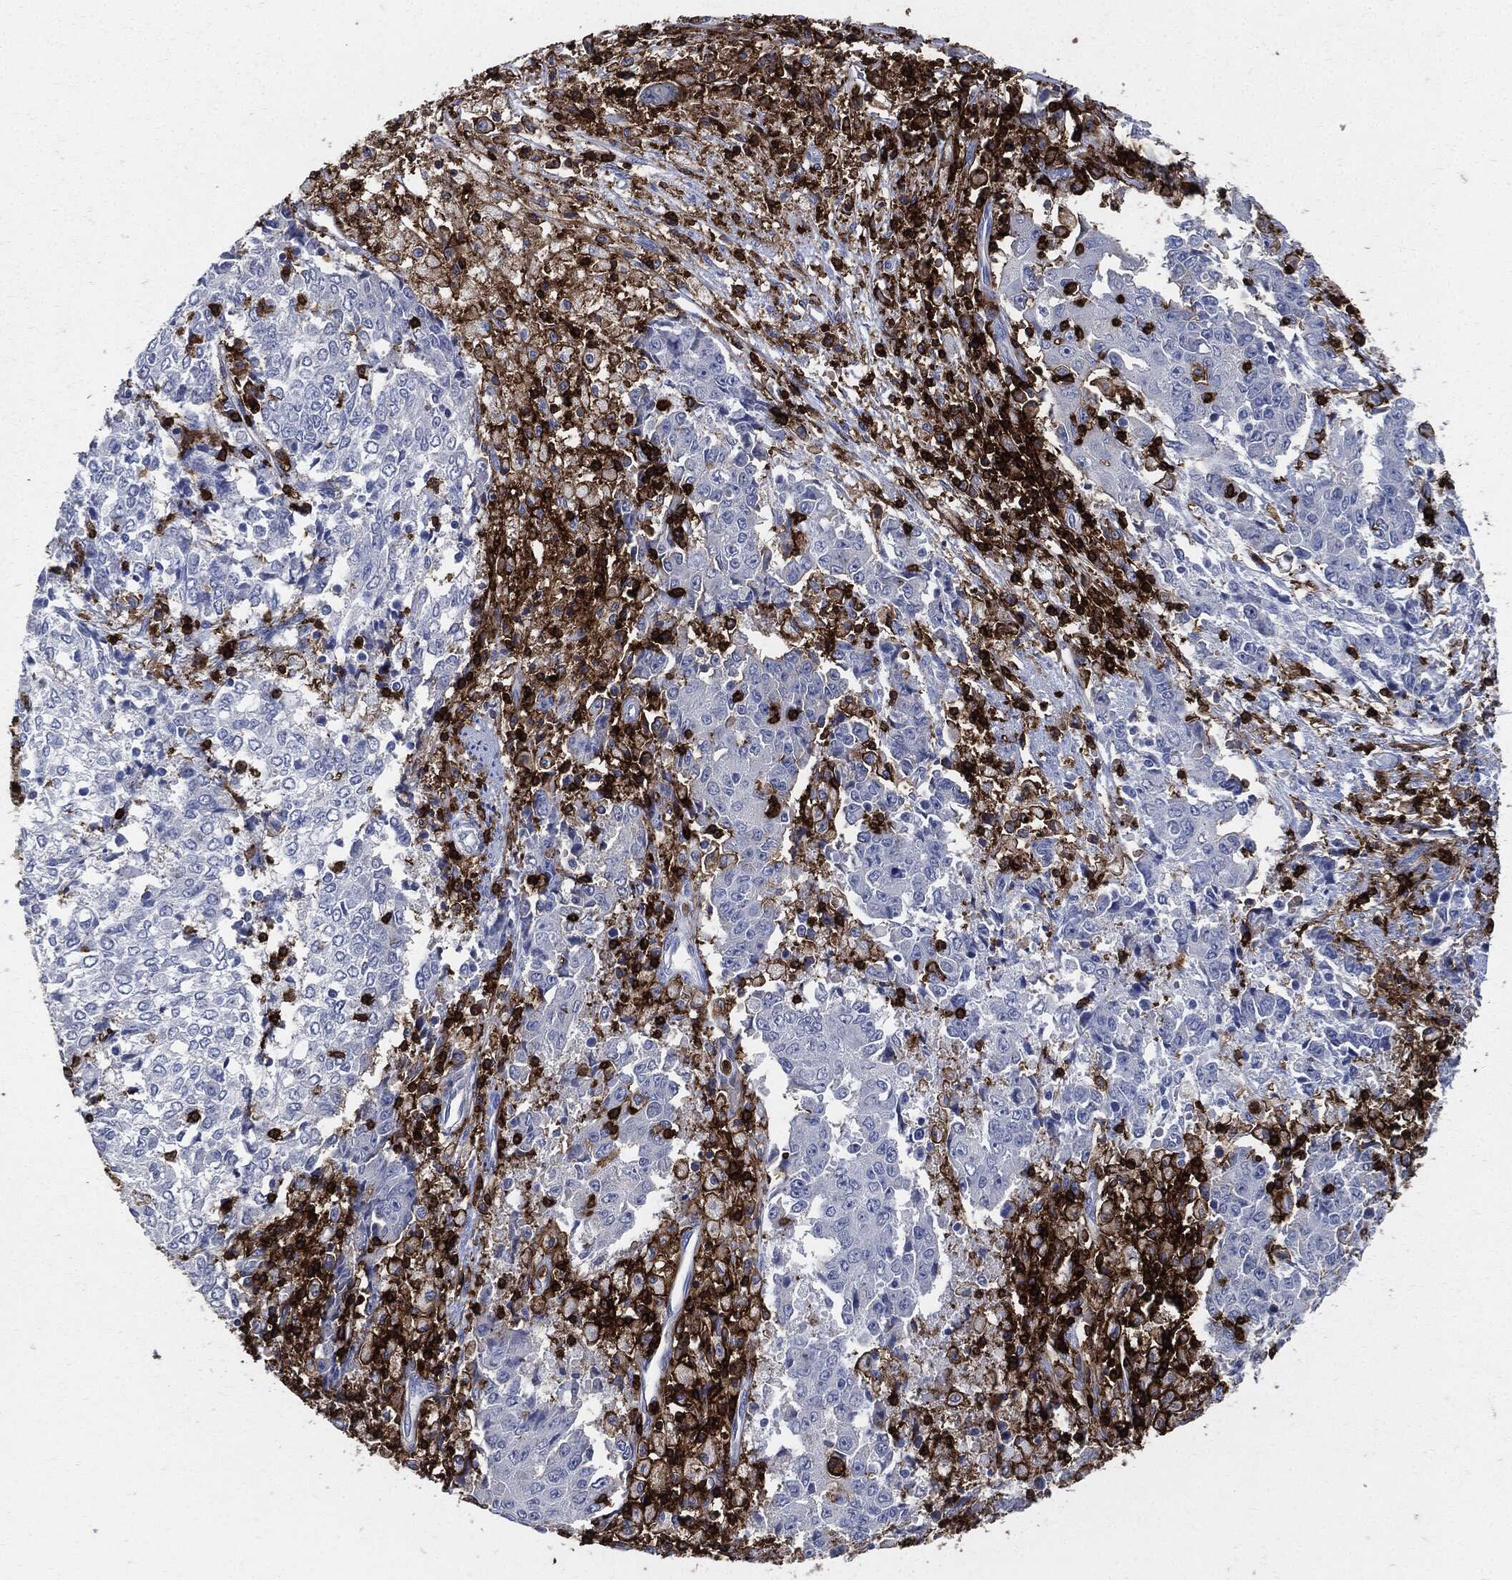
{"staining": {"intensity": "negative", "quantity": "none", "location": "none"}, "tissue": "ovarian cancer", "cell_type": "Tumor cells", "image_type": "cancer", "snomed": [{"axis": "morphology", "description": "Carcinoma, endometroid"}, {"axis": "topography", "description": "Ovary"}], "caption": "Immunohistochemistry of ovarian cancer demonstrates no positivity in tumor cells.", "gene": "PTPRC", "patient": {"sex": "female", "age": 42}}